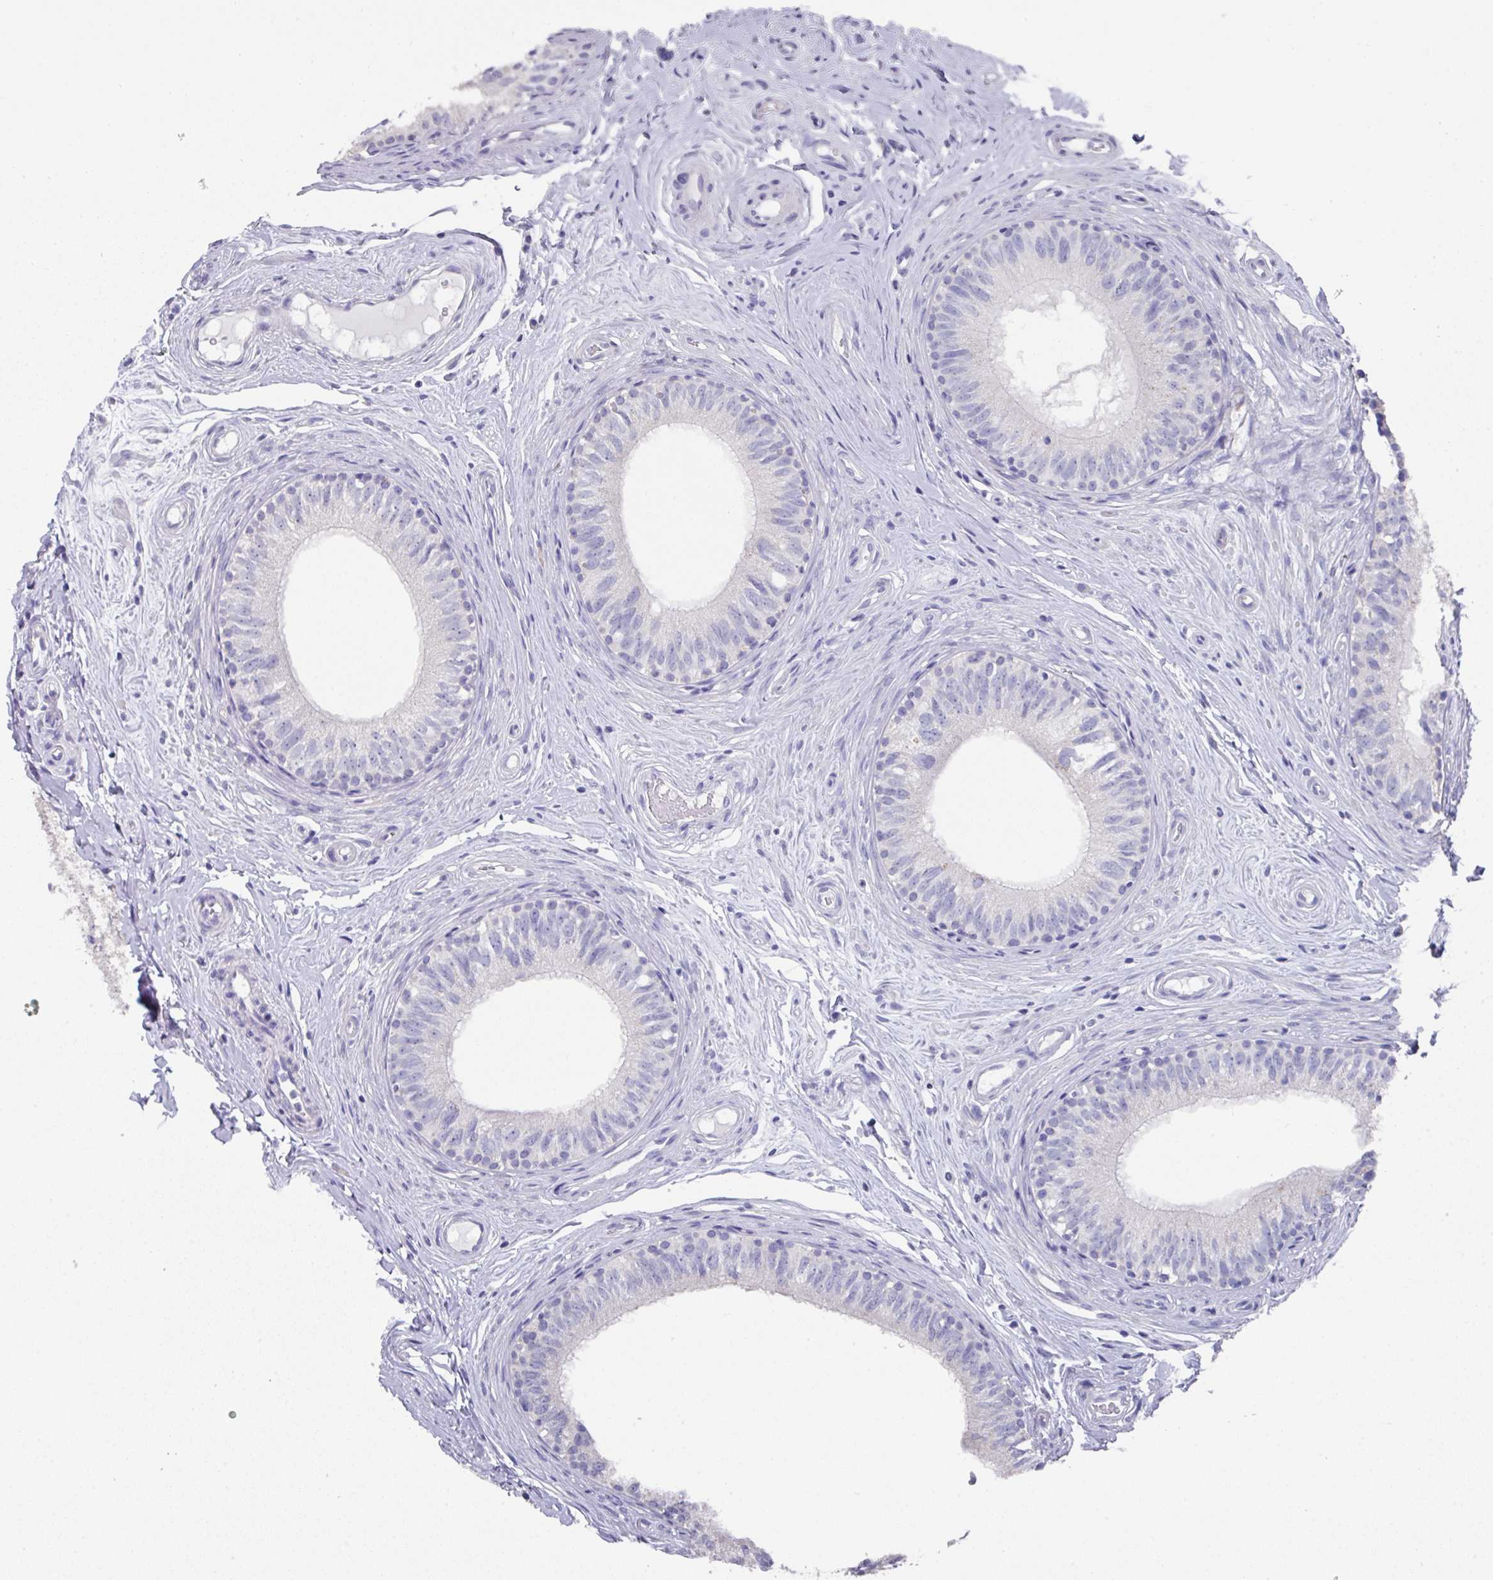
{"staining": {"intensity": "negative", "quantity": "none", "location": "none"}, "tissue": "epididymis", "cell_type": "Glandular cells", "image_type": "normal", "snomed": [{"axis": "morphology", "description": "Normal tissue, NOS"}, {"axis": "morphology", "description": "Seminoma, NOS"}, {"axis": "topography", "description": "Testis"}, {"axis": "topography", "description": "Epididymis"}], "caption": "Immunohistochemical staining of unremarkable human epididymis demonstrates no significant expression in glandular cells.", "gene": "DAZ1", "patient": {"sex": "male", "age": 45}}